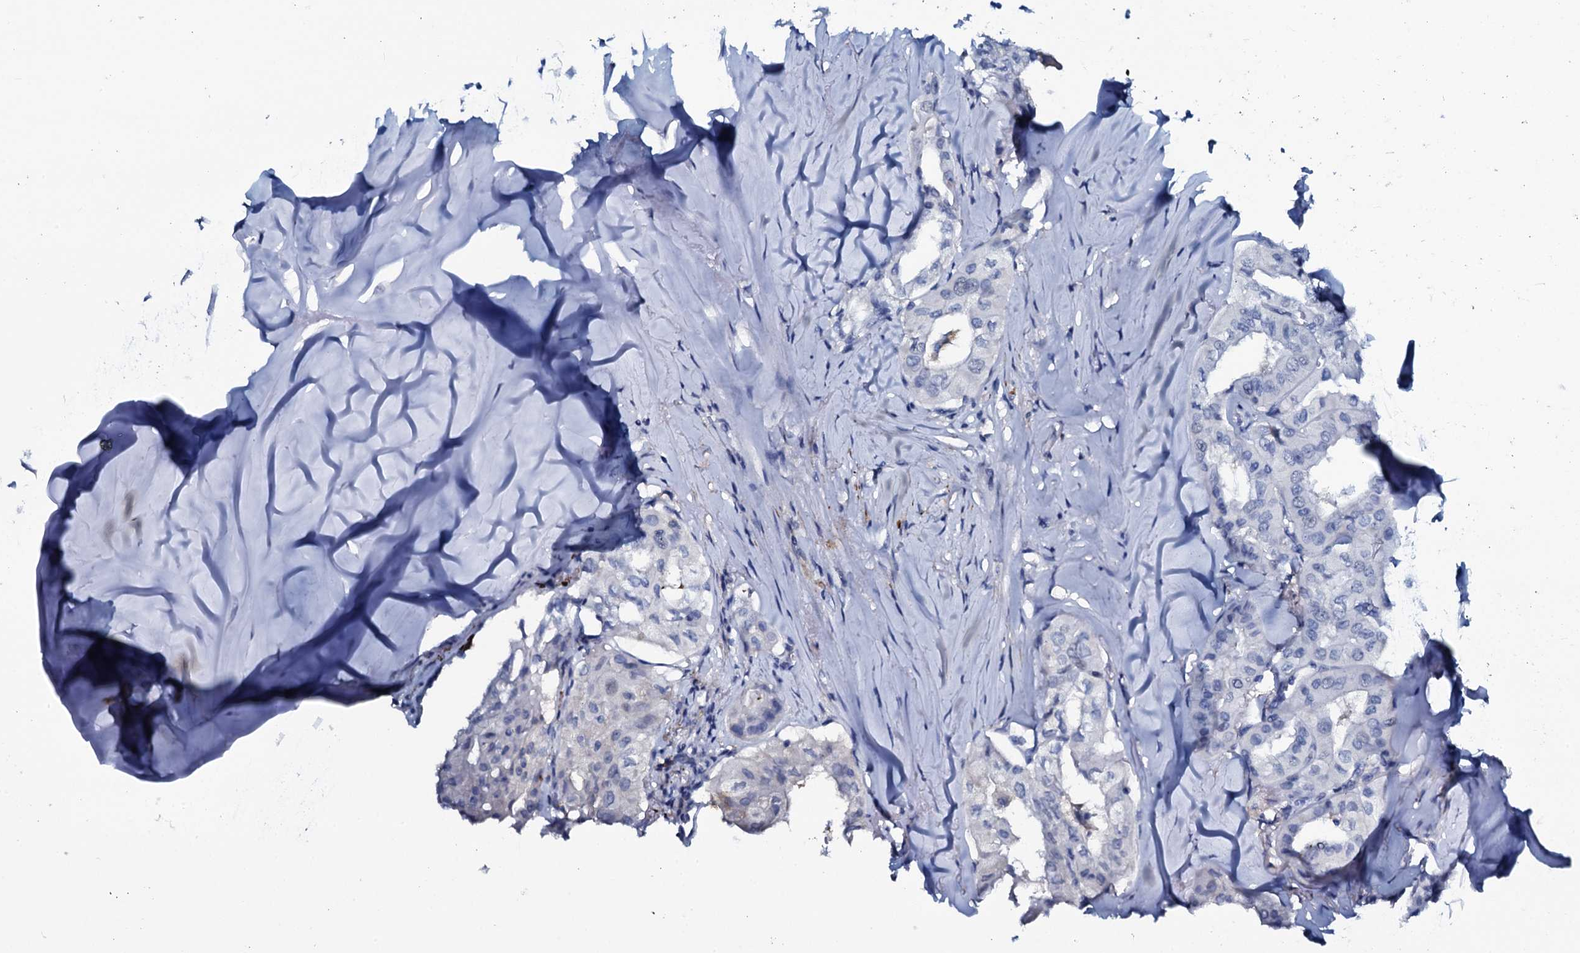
{"staining": {"intensity": "negative", "quantity": "none", "location": "none"}, "tissue": "thyroid cancer", "cell_type": "Tumor cells", "image_type": "cancer", "snomed": [{"axis": "morphology", "description": "Papillary adenocarcinoma, NOS"}, {"axis": "topography", "description": "Thyroid gland"}], "caption": "An image of thyroid cancer stained for a protein reveals no brown staining in tumor cells. (Stains: DAB (3,3'-diaminobenzidine) immunohistochemistry (IHC) with hematoxylin counter stain, Microscopy: brightfield microscopy at high magnification).", "gene": "SLC4A7", "patient": {"sex": "female", "age": 59}}